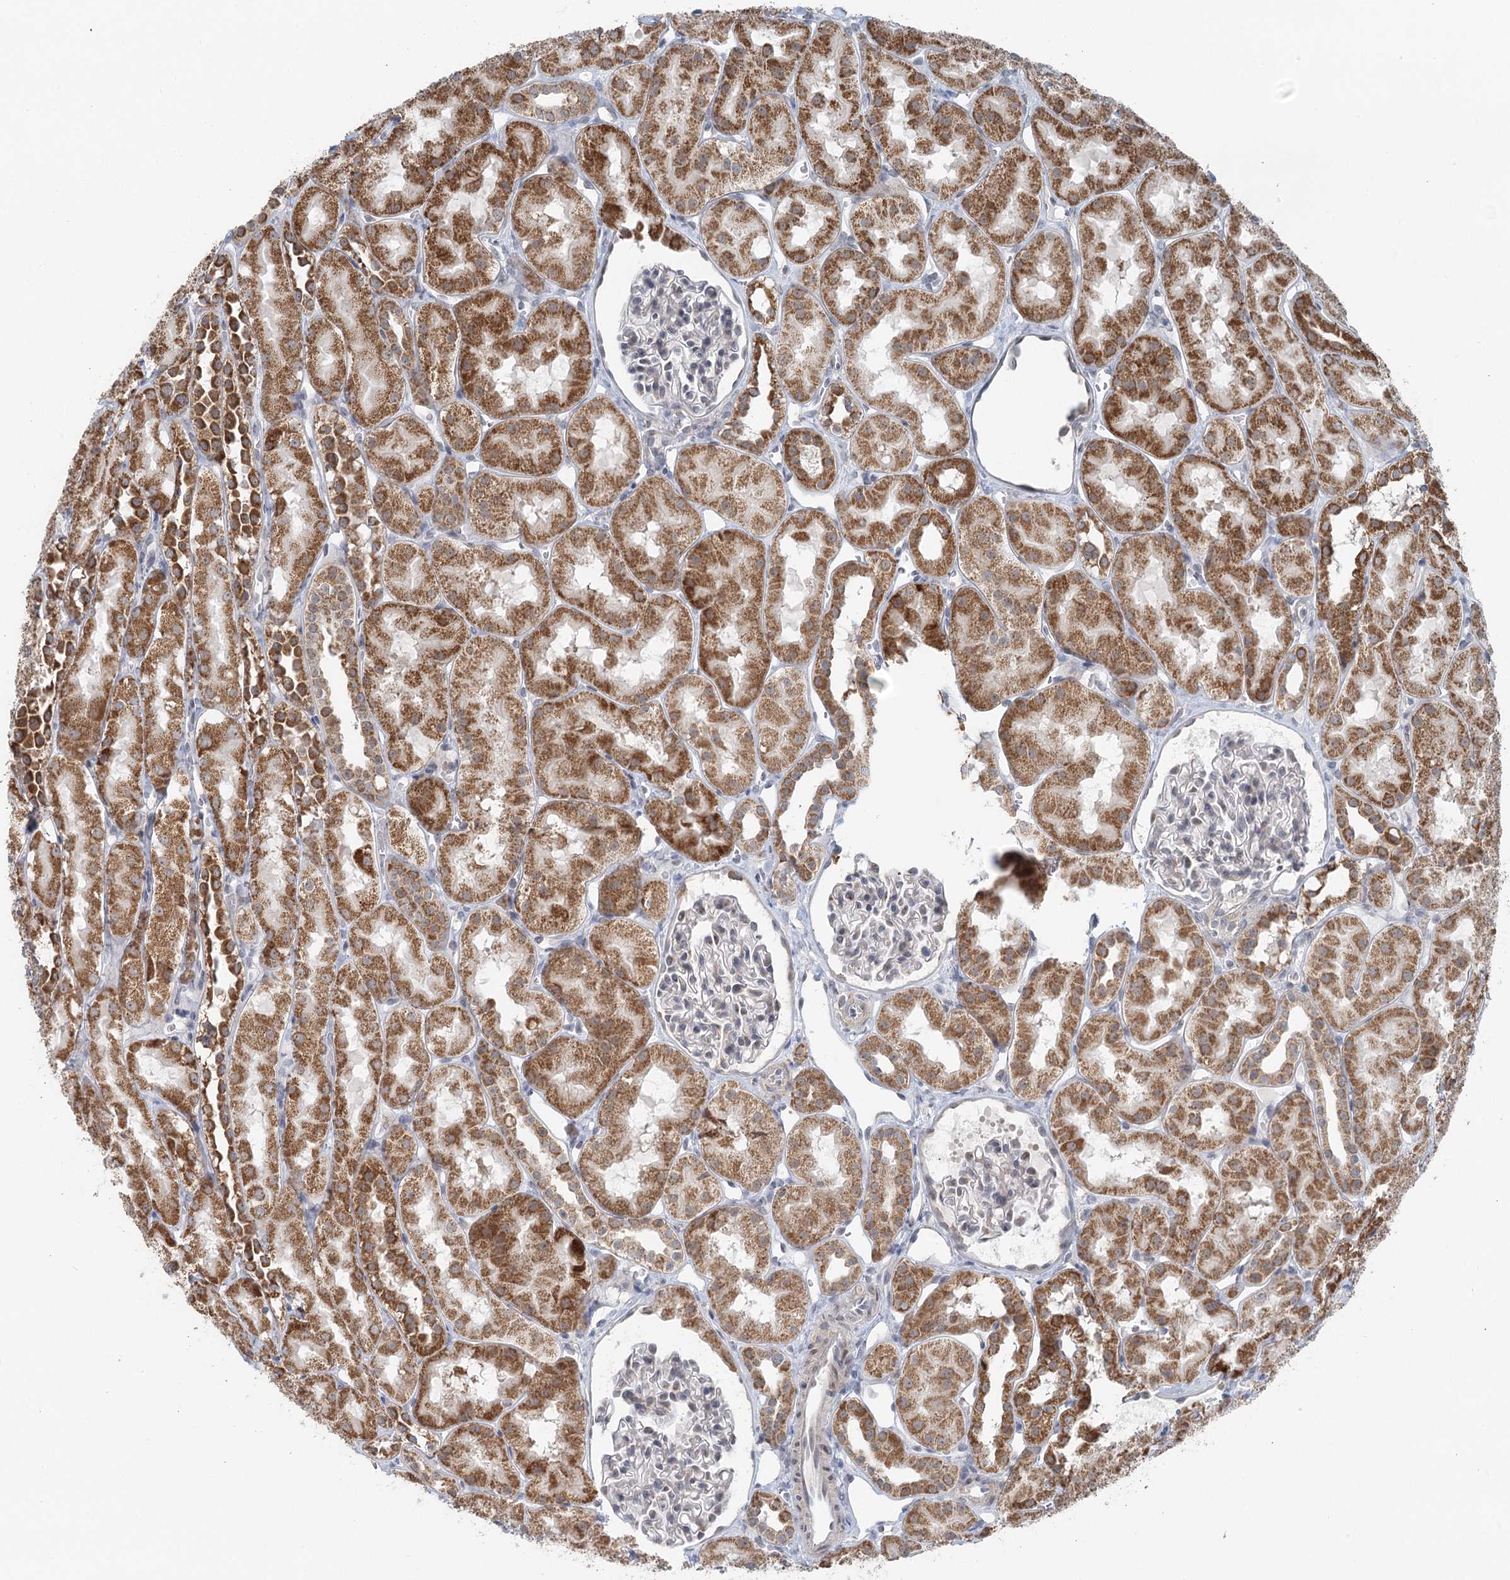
{"staining": {"intensity": "negative", "quantity": "none", "location": "none"}, "tissue": "kidney", "cell_type": "Cells in glomeruli", "image_type": "normal", "snomed": [{"axis": "morphology", "description": "Normal tissue, NOS"}, {"axis": "topography", "description": "Kidney"}, {"axis": "topography", "description": "Urinary bladder"}], "caption": "High power microscopy histopathology image of an immunohistochemistry photomicrograph of benign kidney, revealing no significant positivity in cells in glomeruli. (IHC, brightfield microscopy, high magnification).", "gene": "RNF150", "patient": {"sex": "male", "age": 16}}